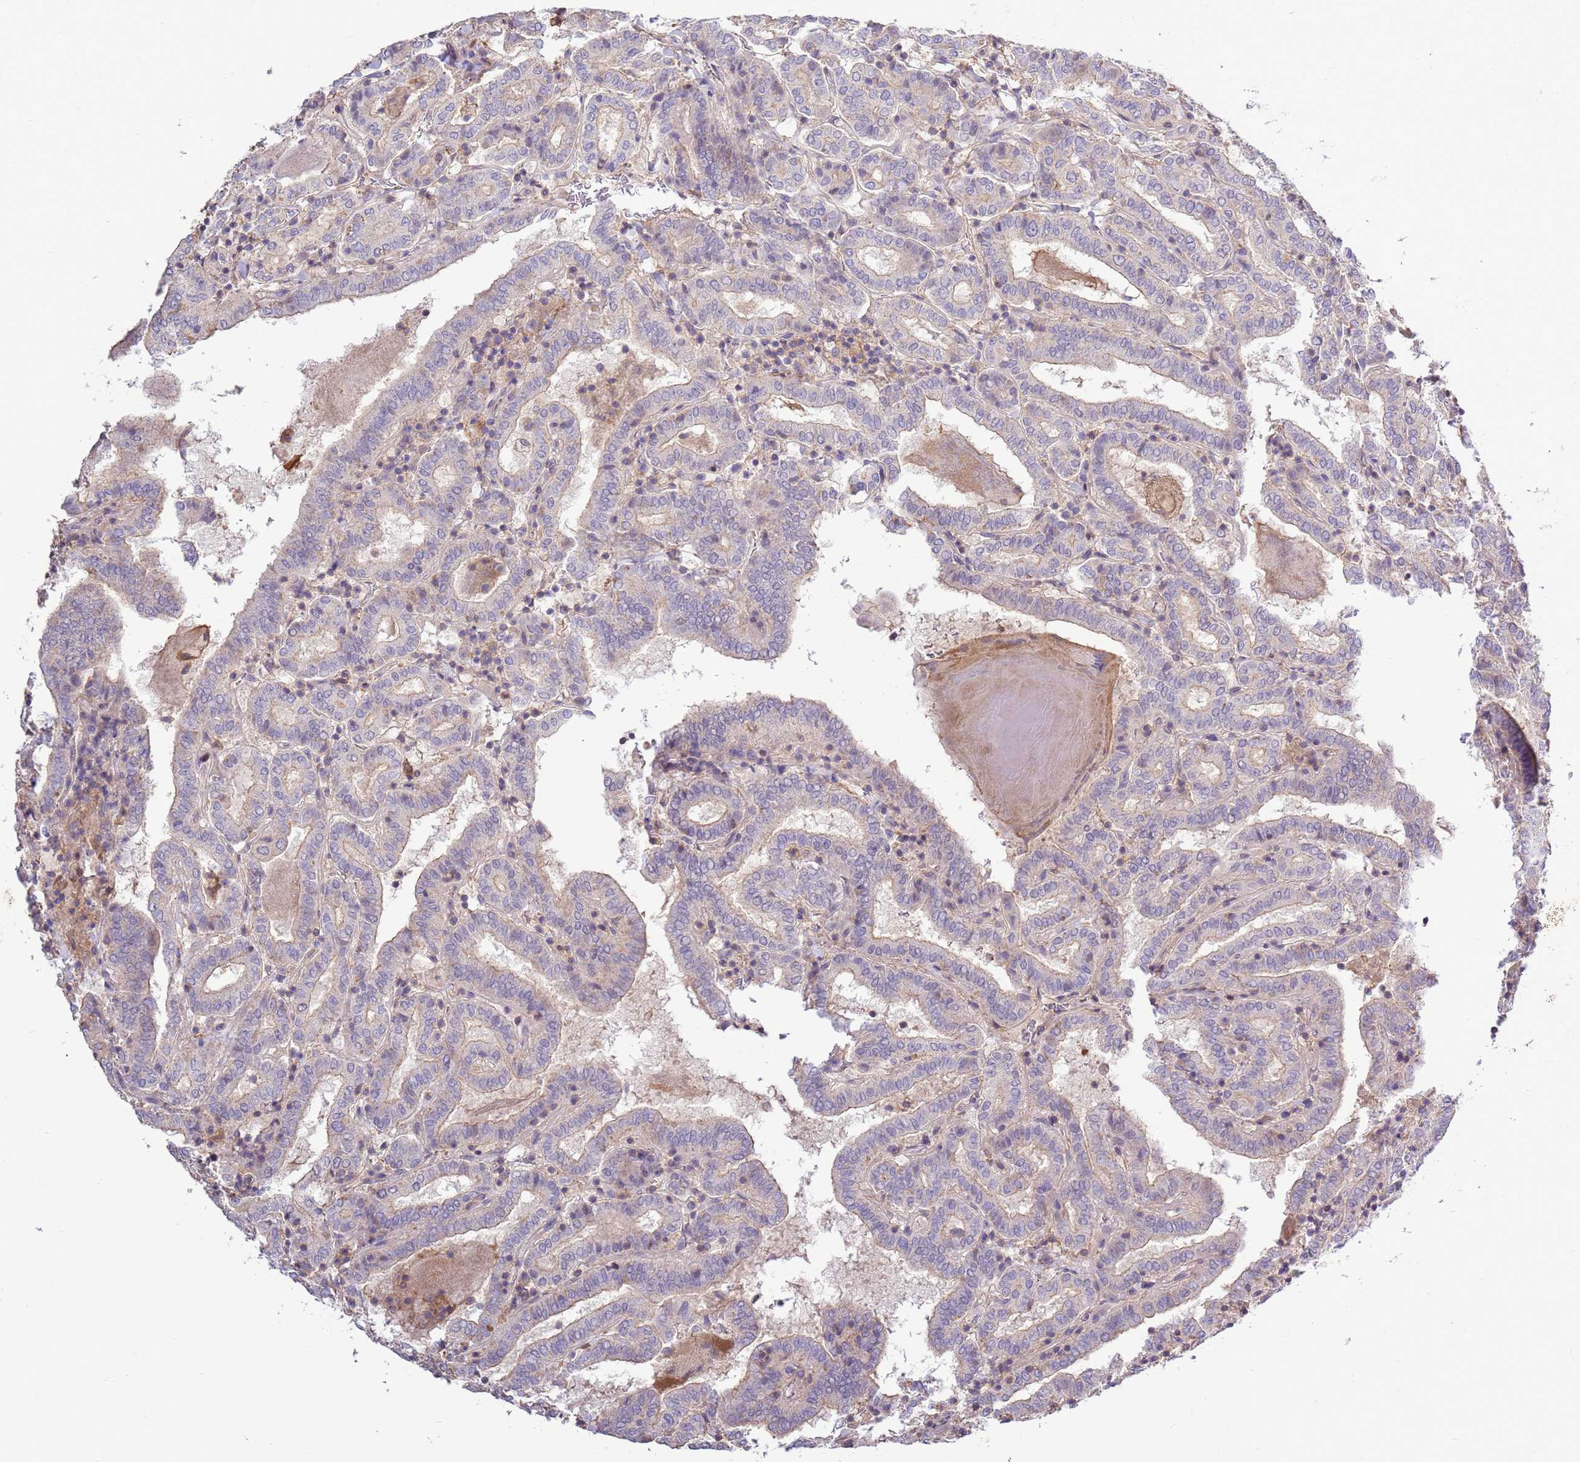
{"staining": {"intensity": "weak", "quantity": "<25%", "location": "cytoplasmic/membranous"}, "tissue": "thyroid cancer", "cell_type": "Tumor cells", "image_type": "cancer", "snomed": [{"axis": "morphology", "description": "Papillary adenocarcinoma, NOS"}, {"axis": "topography", "description": "Thyroid gland"}], "caption": "Human thyroid cancer (papillary adenocarcinoma) stained for a protein using immunohistochemistry (IHC) displays no positivity in tumor cells.", "gene": "EVA1B", "patient": {"sex": "female", "age": 72}}